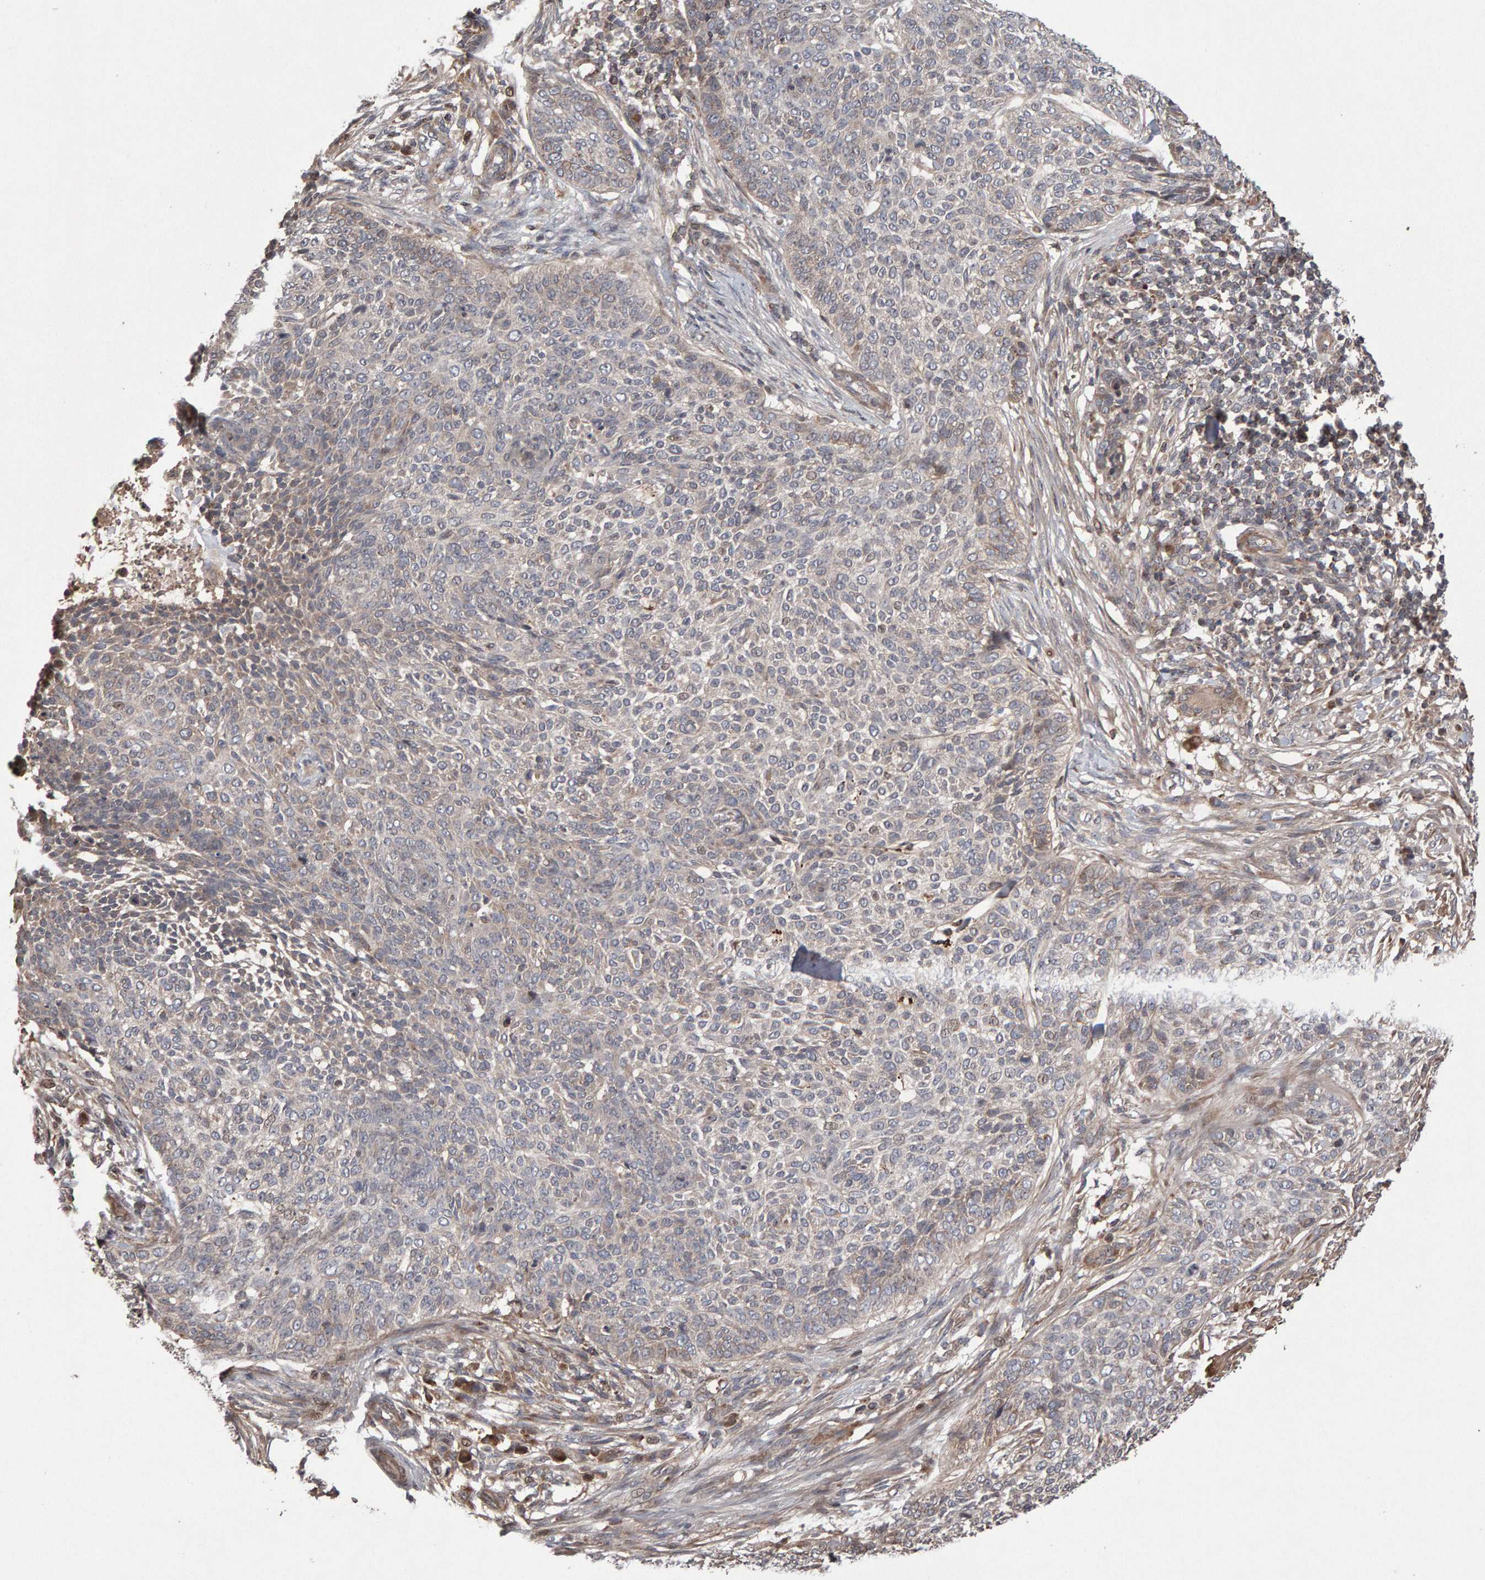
{"staining": {"intensity": "moderate", "quantity": "<25%", "location": "cytoplasmic/membranous"}, "tissue": "skin cancer", "cell_type": "Tumor cells", "image_type": "cancer", "snomed": [{"axis": "morphology", "description": "Basal cell carcinoma"}, {"axis": "topography", "description": "Skin"}], "caption": "IHC photomicrograph of neoplastic tissue: human skin basal cell carcinoma stained using immunohistochemistry (IHC) shows low levels of moderate protein expression localized specifically in the cytoplasmic/membranous of tumor cells, appearing as a cytoplasmic/membranous brown color.", "gene": "PECR", "patient": {"sex": "female", "age": 64}}